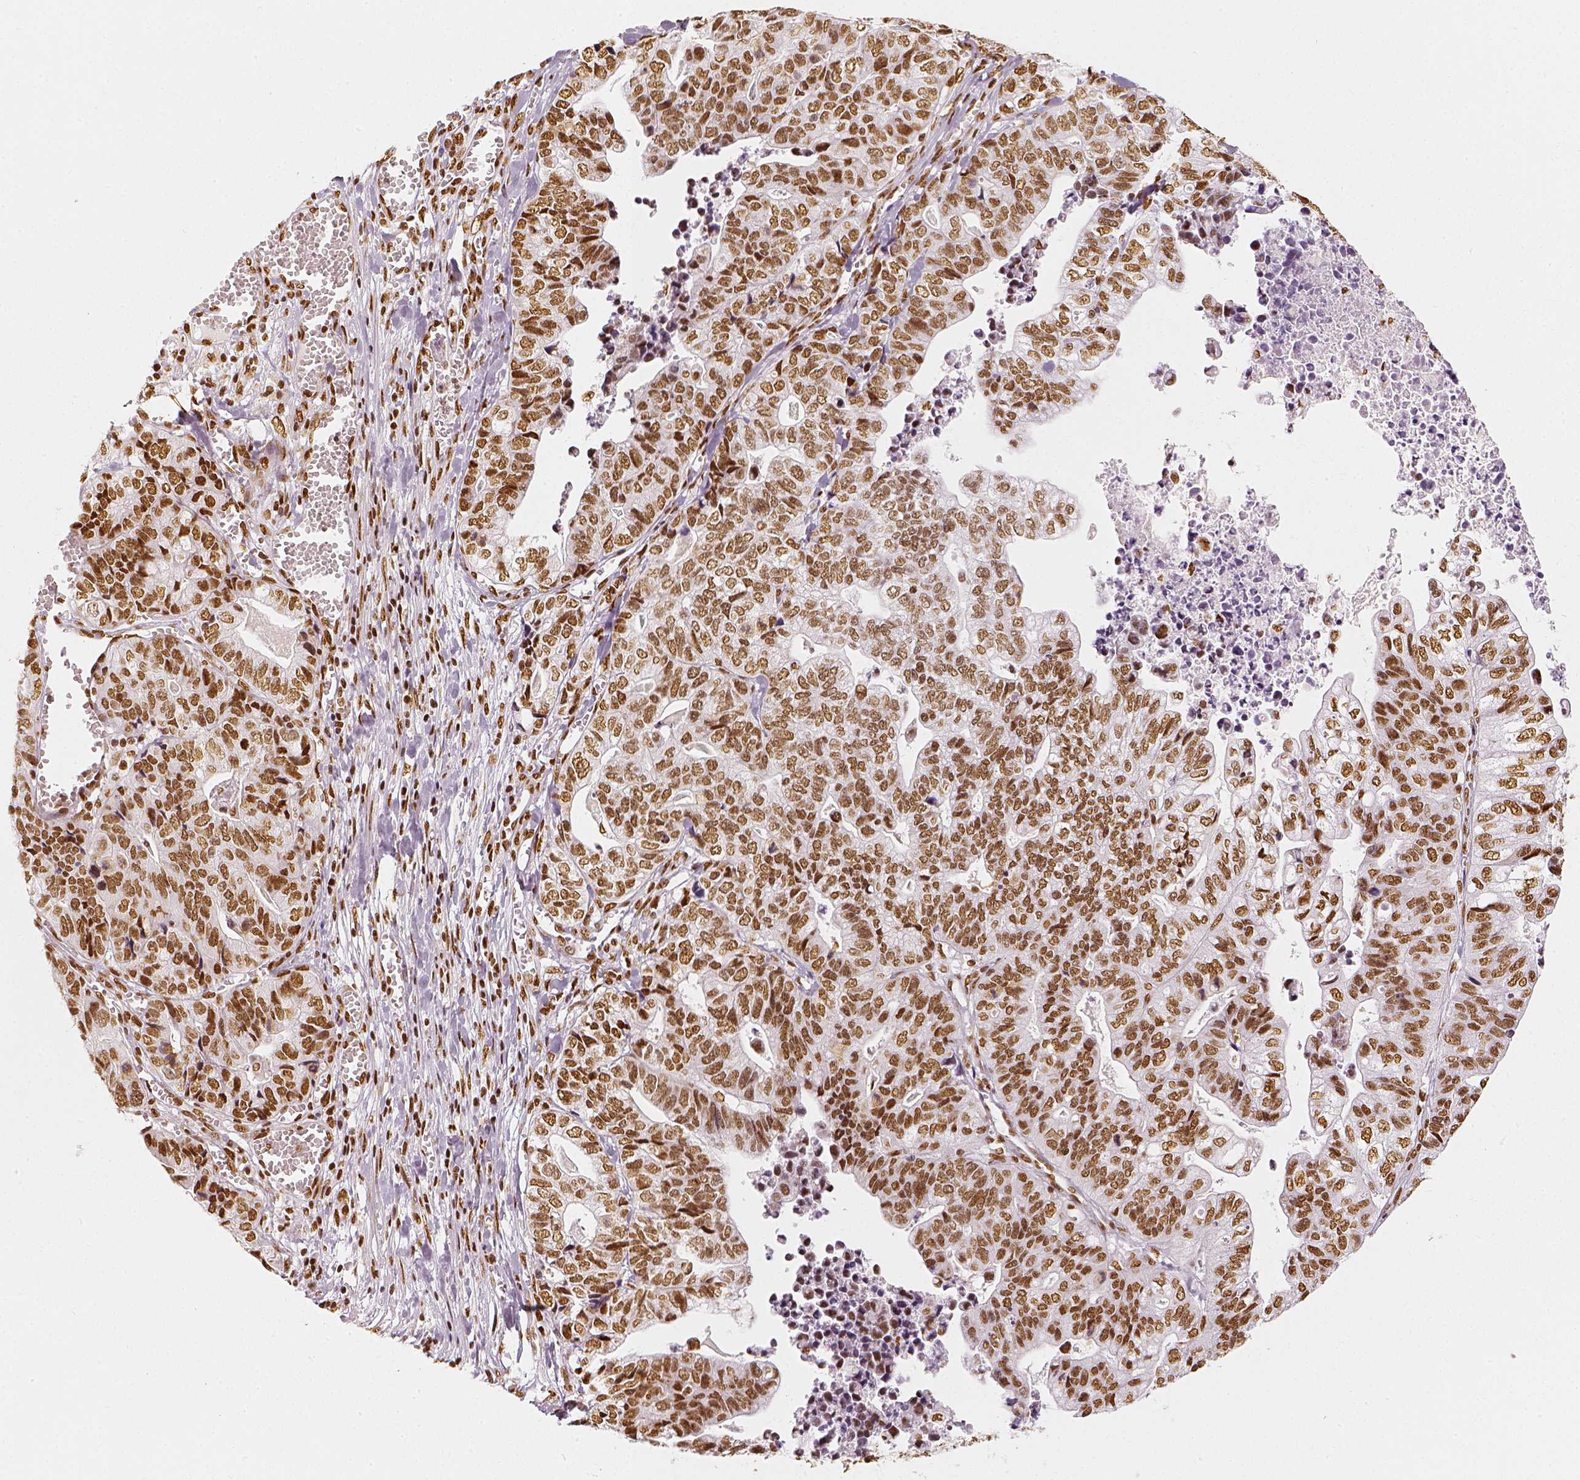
{"staining": {"intensity": "moderate", "quantity": ">75%", "location": "nuclear"}, "tissue": "stomach cancer", "cell_type": "Tumor cells", "image_type": "cancer", "snomed": [{"axis": "morphology", "description": "Adenocarcinoma, NOS"}, {"axis": "topography", "description": "Stomach, upper"}], "caption": "A histopathology image of human stomach cancer stained for a protein exhibits moderate nuclear brown staining in tumor cells. Nuclei are stained in blue.", "gene": "KDM5B", "patient": {"sex": "female", "age": 67}}